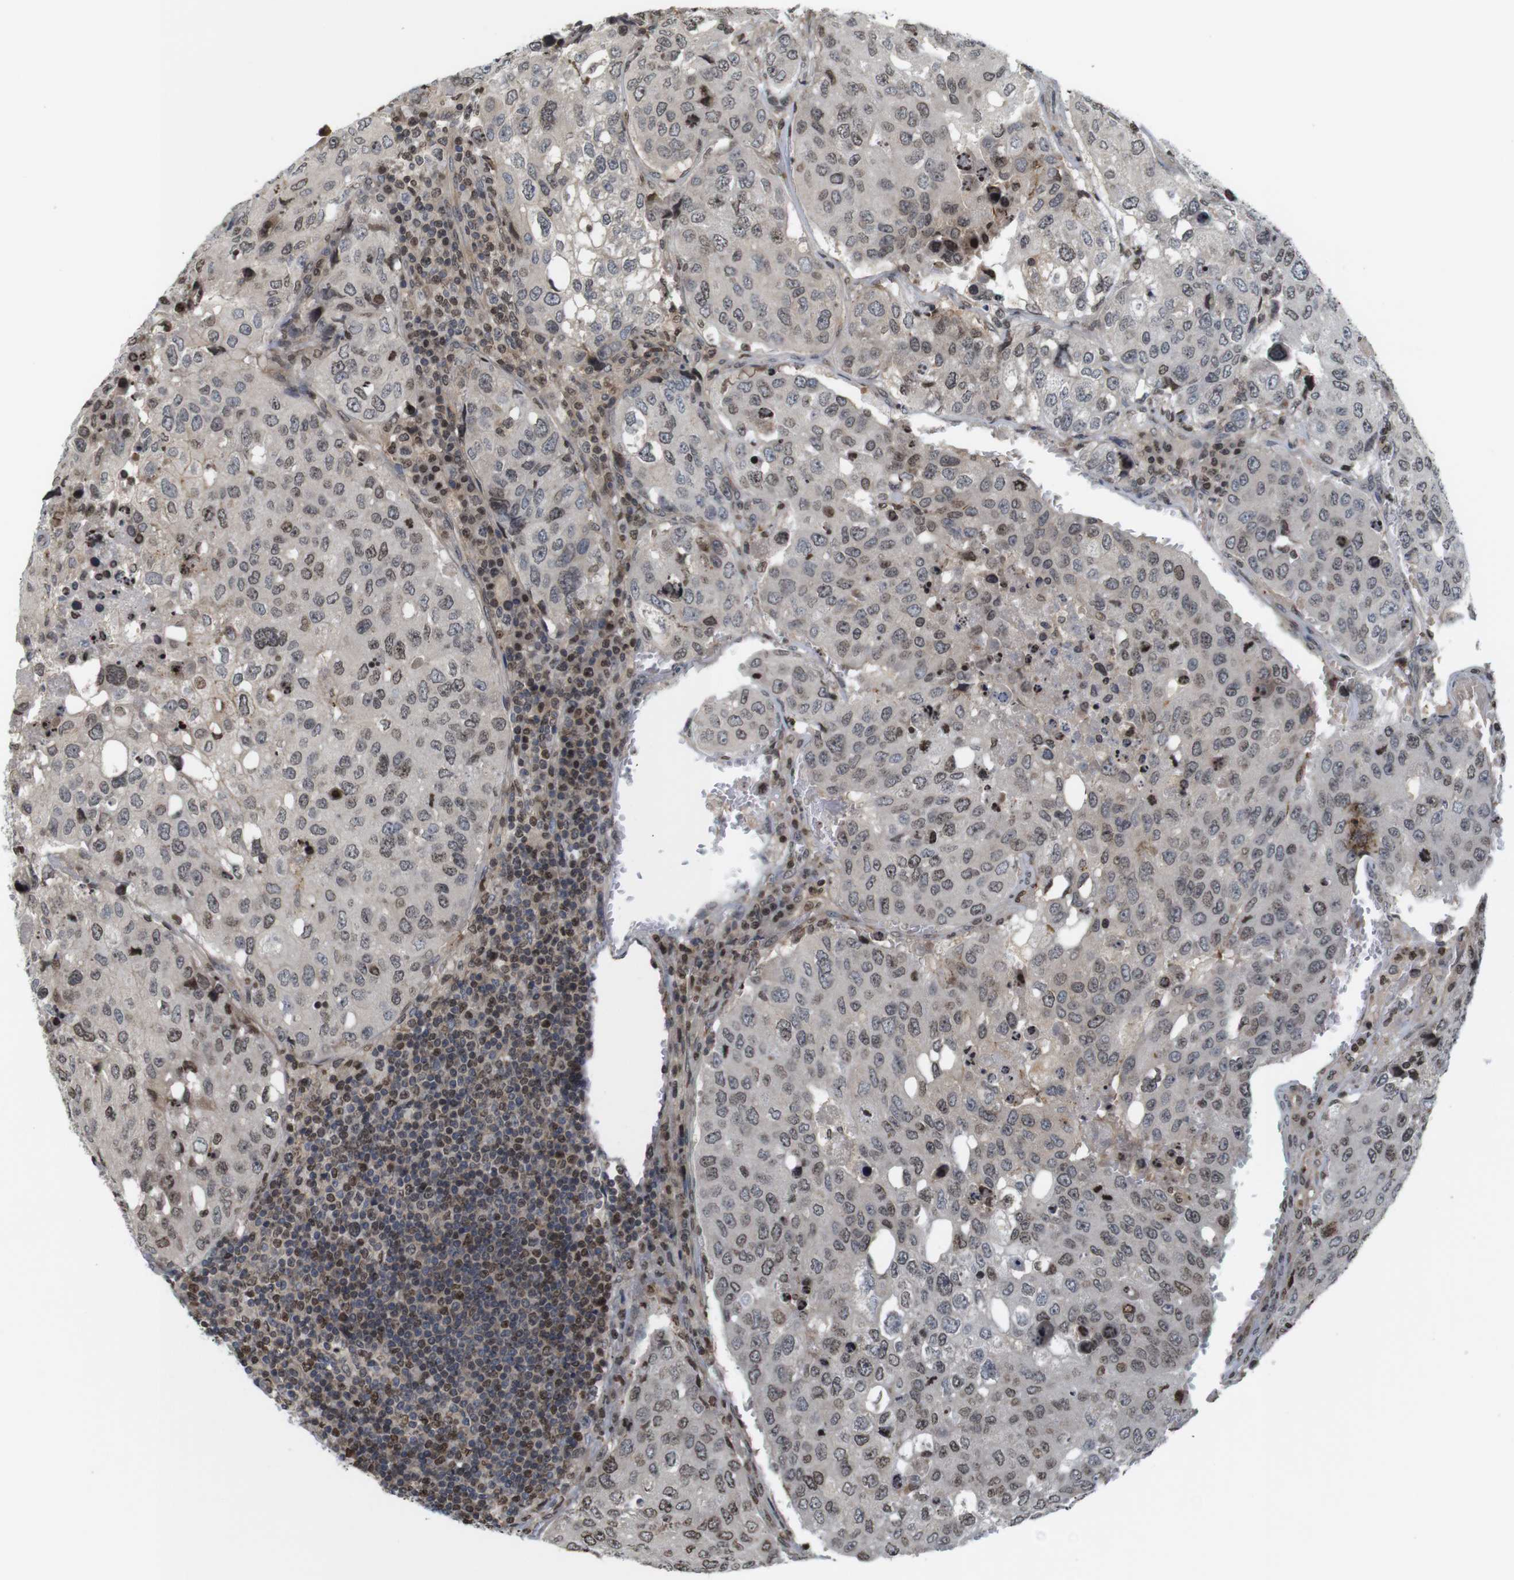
{"staining": {"intensity": "moderate", "quantity": "25%-75%", "location": "nuclear"}, "tissue": "urothelial cancer", "cell_type": "Tumor cells", "image_type": "cancer", "snomed": [{"axis": "morphology", "description": "Urothelial carcinoma, High grade"}, {"axis": "topography", "description": "Lymph node"}, {"axis": "topography", "description": "Urinary bladder"}], "caption": "The image exhibits a brown stain indicating the presence of a protein in the nuclear of tumor cells in urothelial carcinoma (high-grade). Immunohistochemistry stains the protein of interest in brown and the nuclei are stained blue.", "gene": "MBD1", "patient": {"sex": "male", "age": 51}}